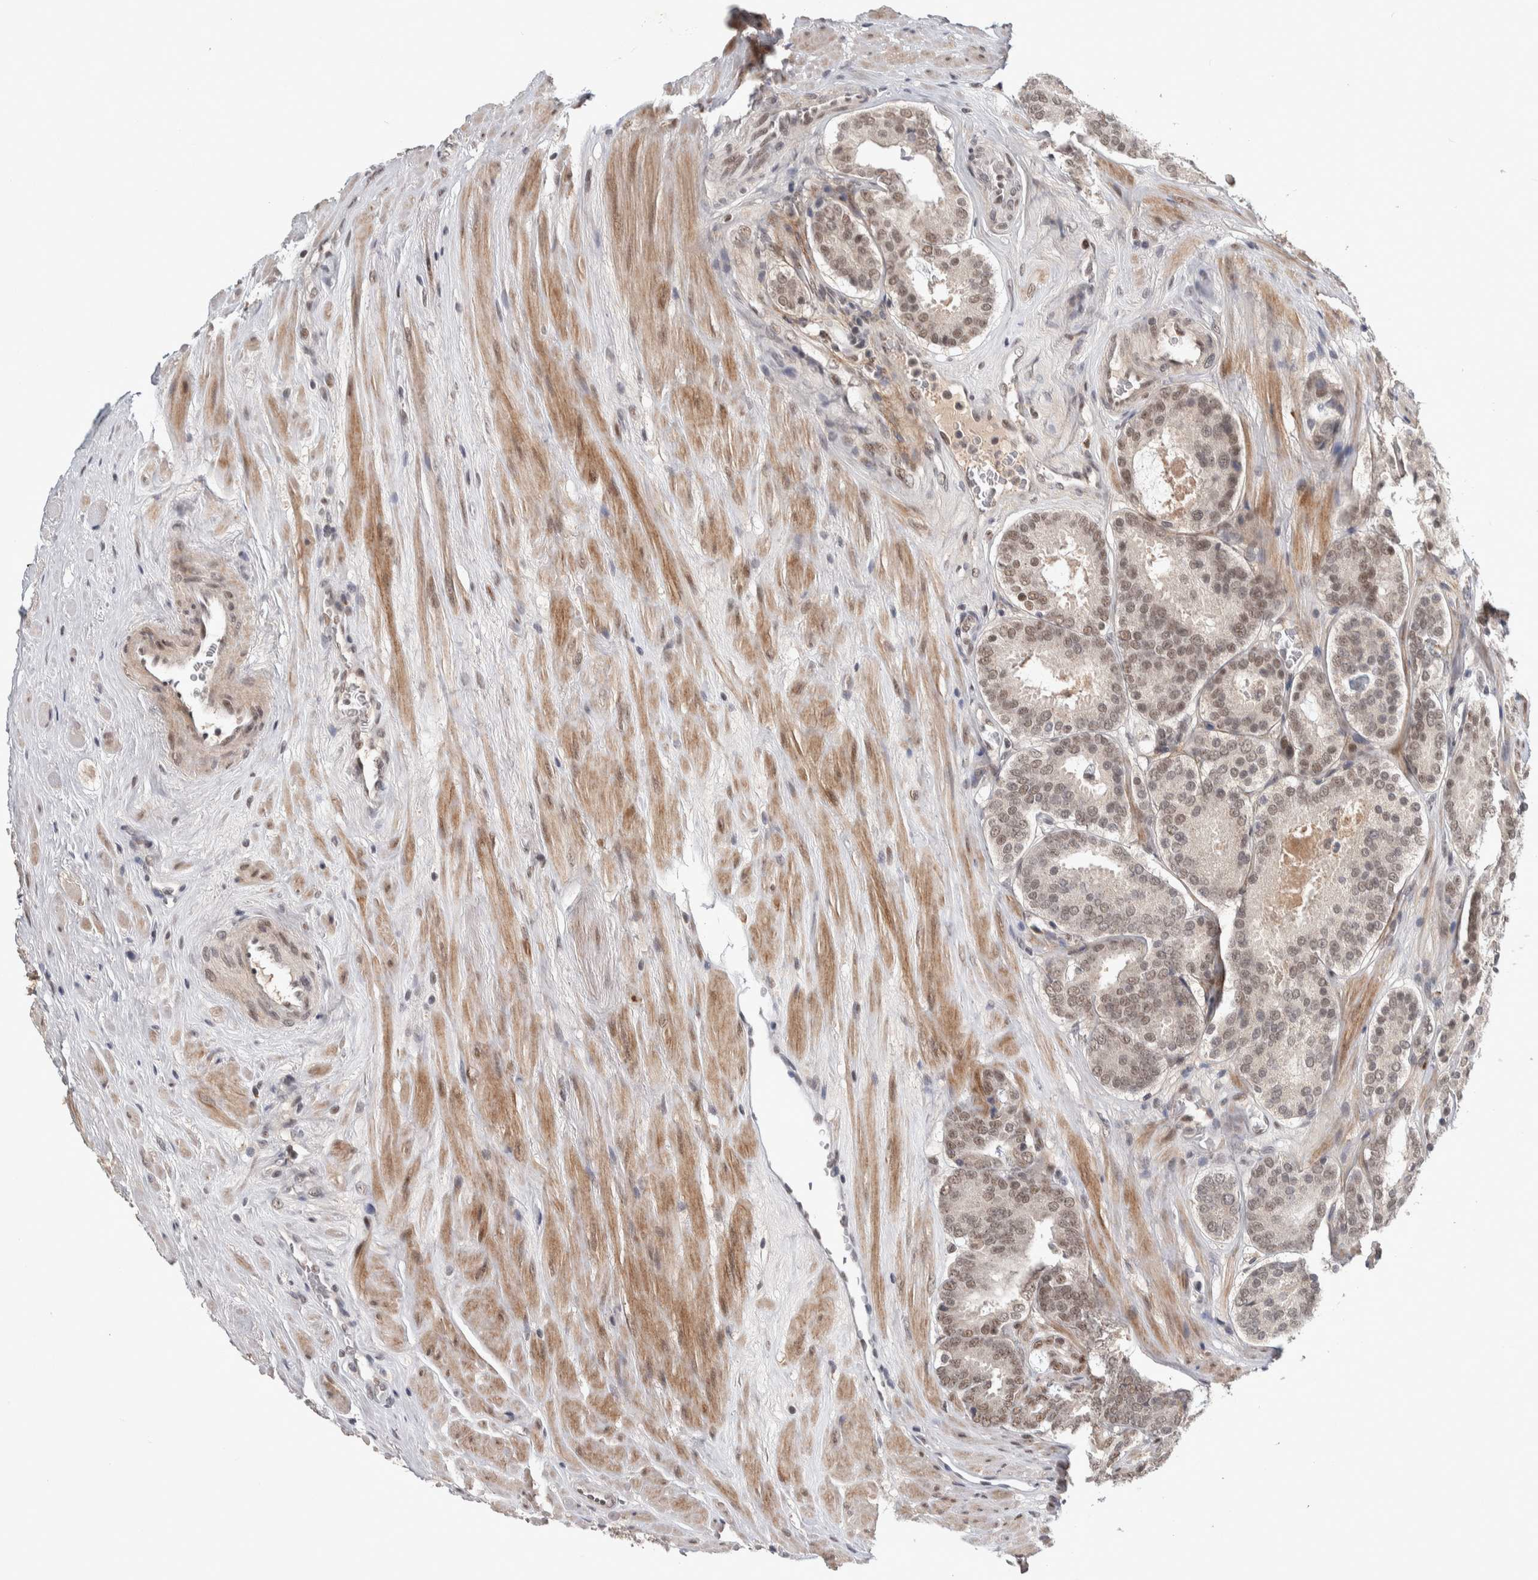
{"staining": {"intensity": "weak", "quantity": ">75%", "location": "nuclear"}, "tissue": "prostate cancer", "cell_type": "Tumor cells", "image_type": "cancer", "snomed": [{"axis": "morphology", "description": "Adenocarcinoma, Low grade"}, {"axis": "topography", "description": "Prostate"}], "caption": "This is an image of IHC staining of prostate cancer (adenocarcinoma (low-grade)), which shows weak positivity in the nuclear of tumor cells.", "gene": "ASPN", "patient": {"sex": "male", "age": 69}}